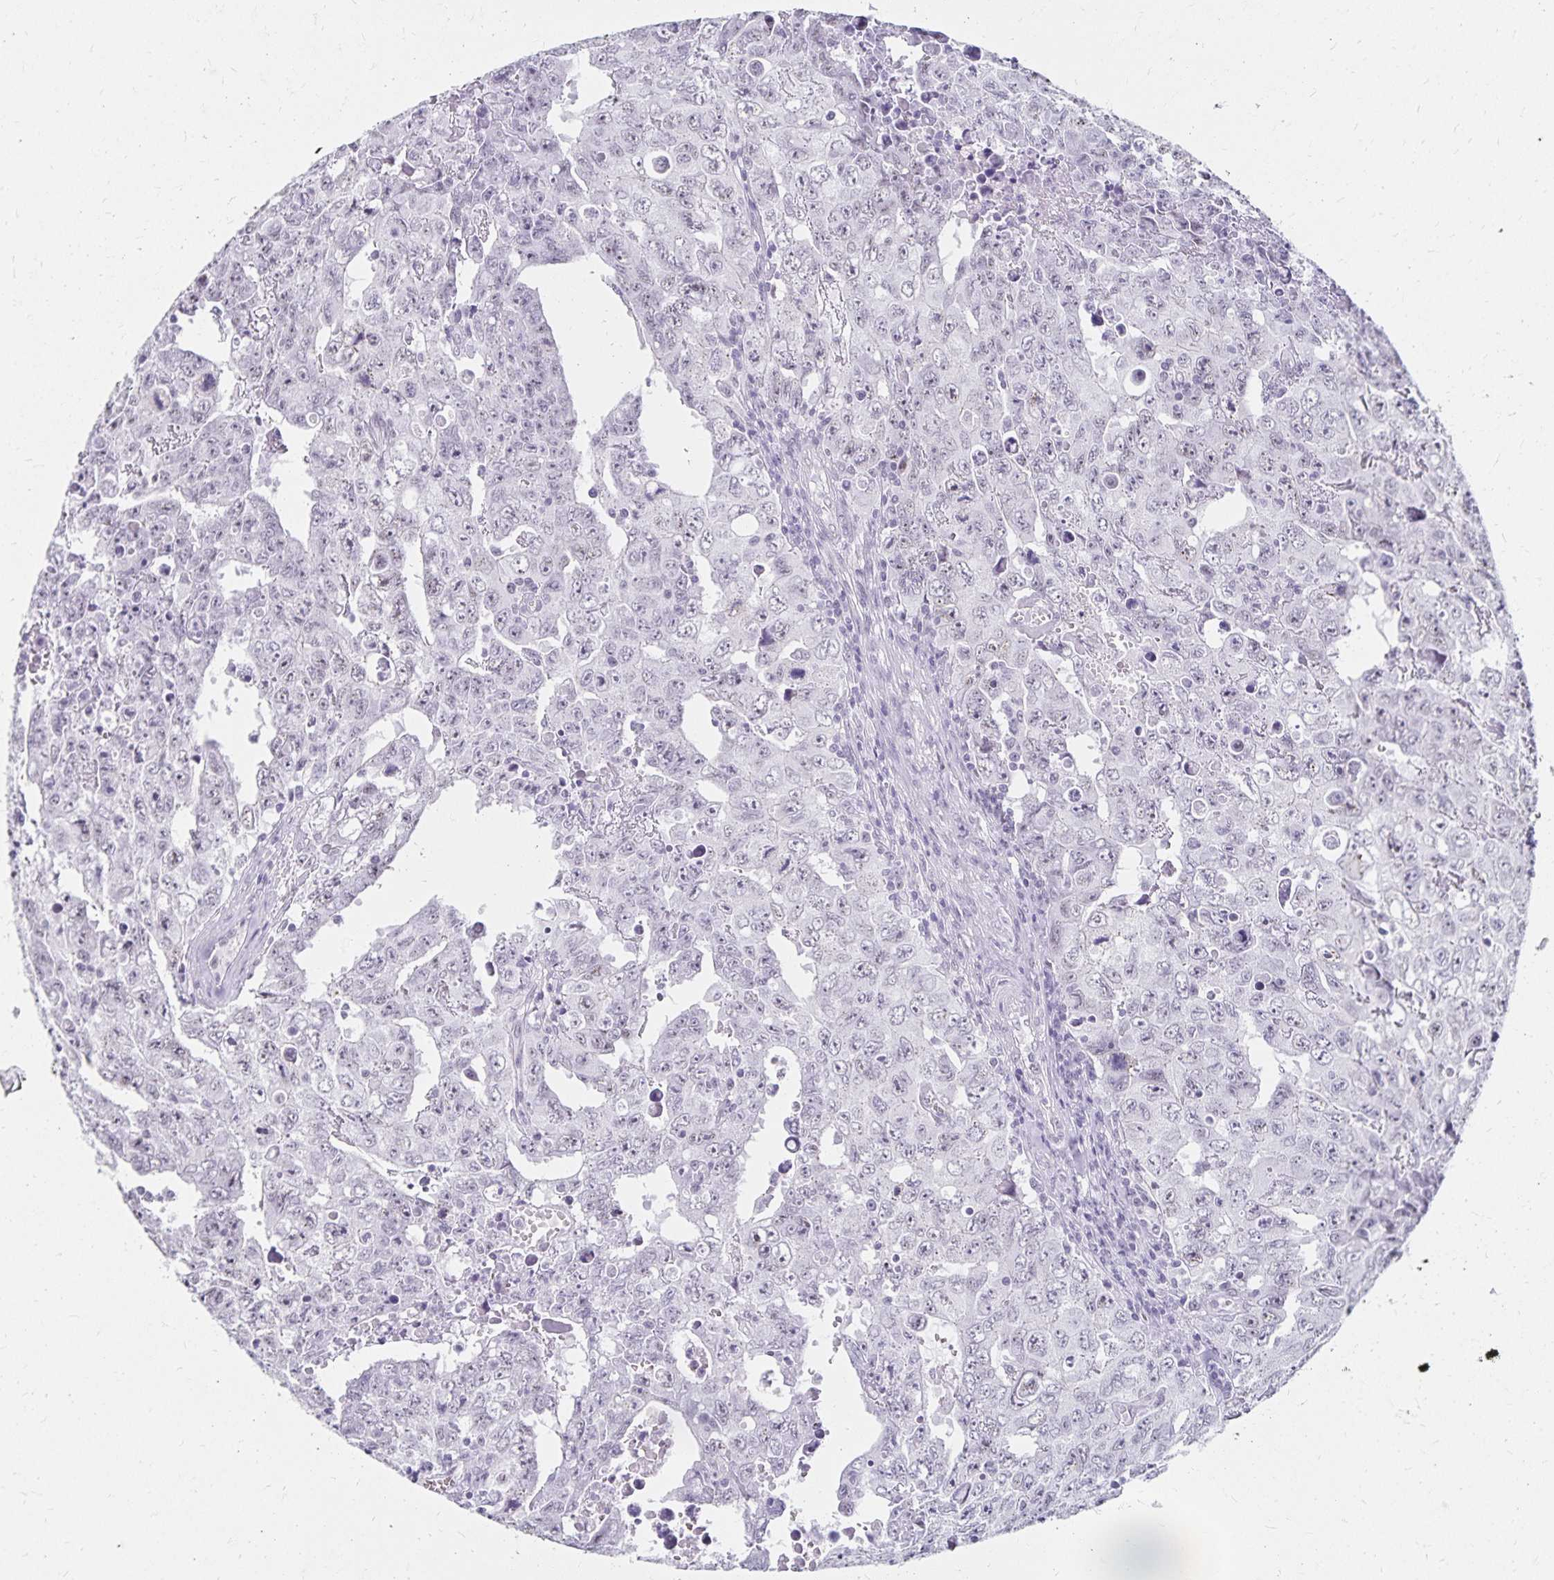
{"staining": {"intensity": "negative", "quantity": "none", "location": "none"}, "tissue": "testis cancer", "cell_type": "Tumor cells", "image_type": "cancer", "snomed": [{"axis": "morphology", "description": "Carcinoma, Embryonal, NOS"}, {"axis": "topography", "description": "Testis"}], "caption": "IHC histopathology image of neoplastic tissue: human testis cancer (embryonal carcinoma) stained with DAB demonstrates no significant protein positivity in tumor cells.", "gene": "C20orf85", "patient": {"sex": "male", "age": 24}}